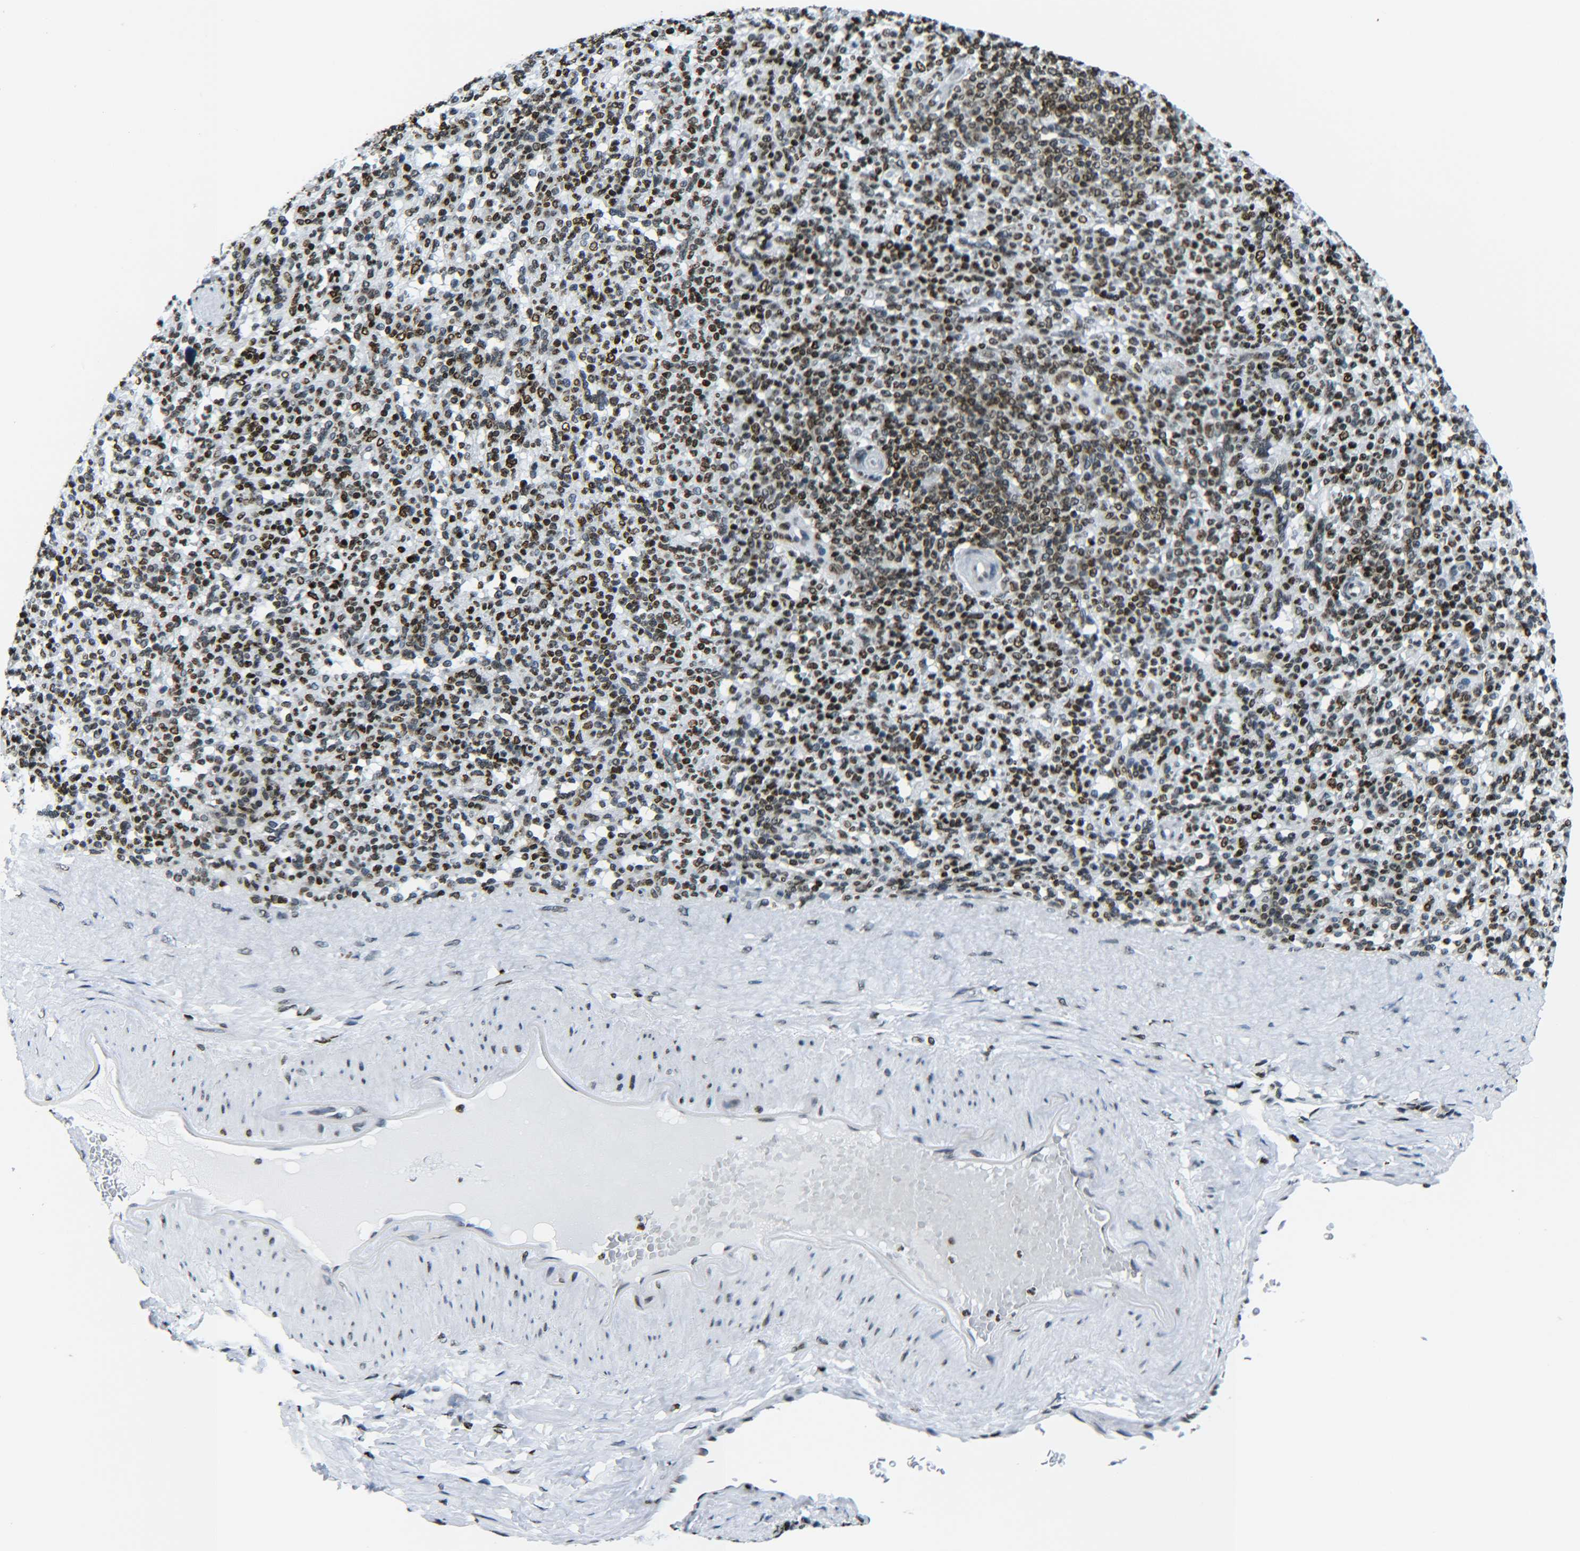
{"staining": {"intensity": "strong", "quantity": ">75%", "location": "nuclear"}, "tissue": "spleen", "cell_type": "Cells in red pulp", "image_type": "normal", "snomed": [{"axis": "morphology", "description": "Normal tissue, NOS"}, {"axis": "topography", "description": "Spleen"}], "caption": "Strong nuclear staining is present in about >75% of cells in red pulp in benign spleen. The staining is performed using DAB (3,3'-diaminobenzidine) brown chromogen to label protein expression. The nuclei are counter-stained blue using hematoxylin.", "gene": "H2AX", "patient": {"sex": "male", "age": 36}}